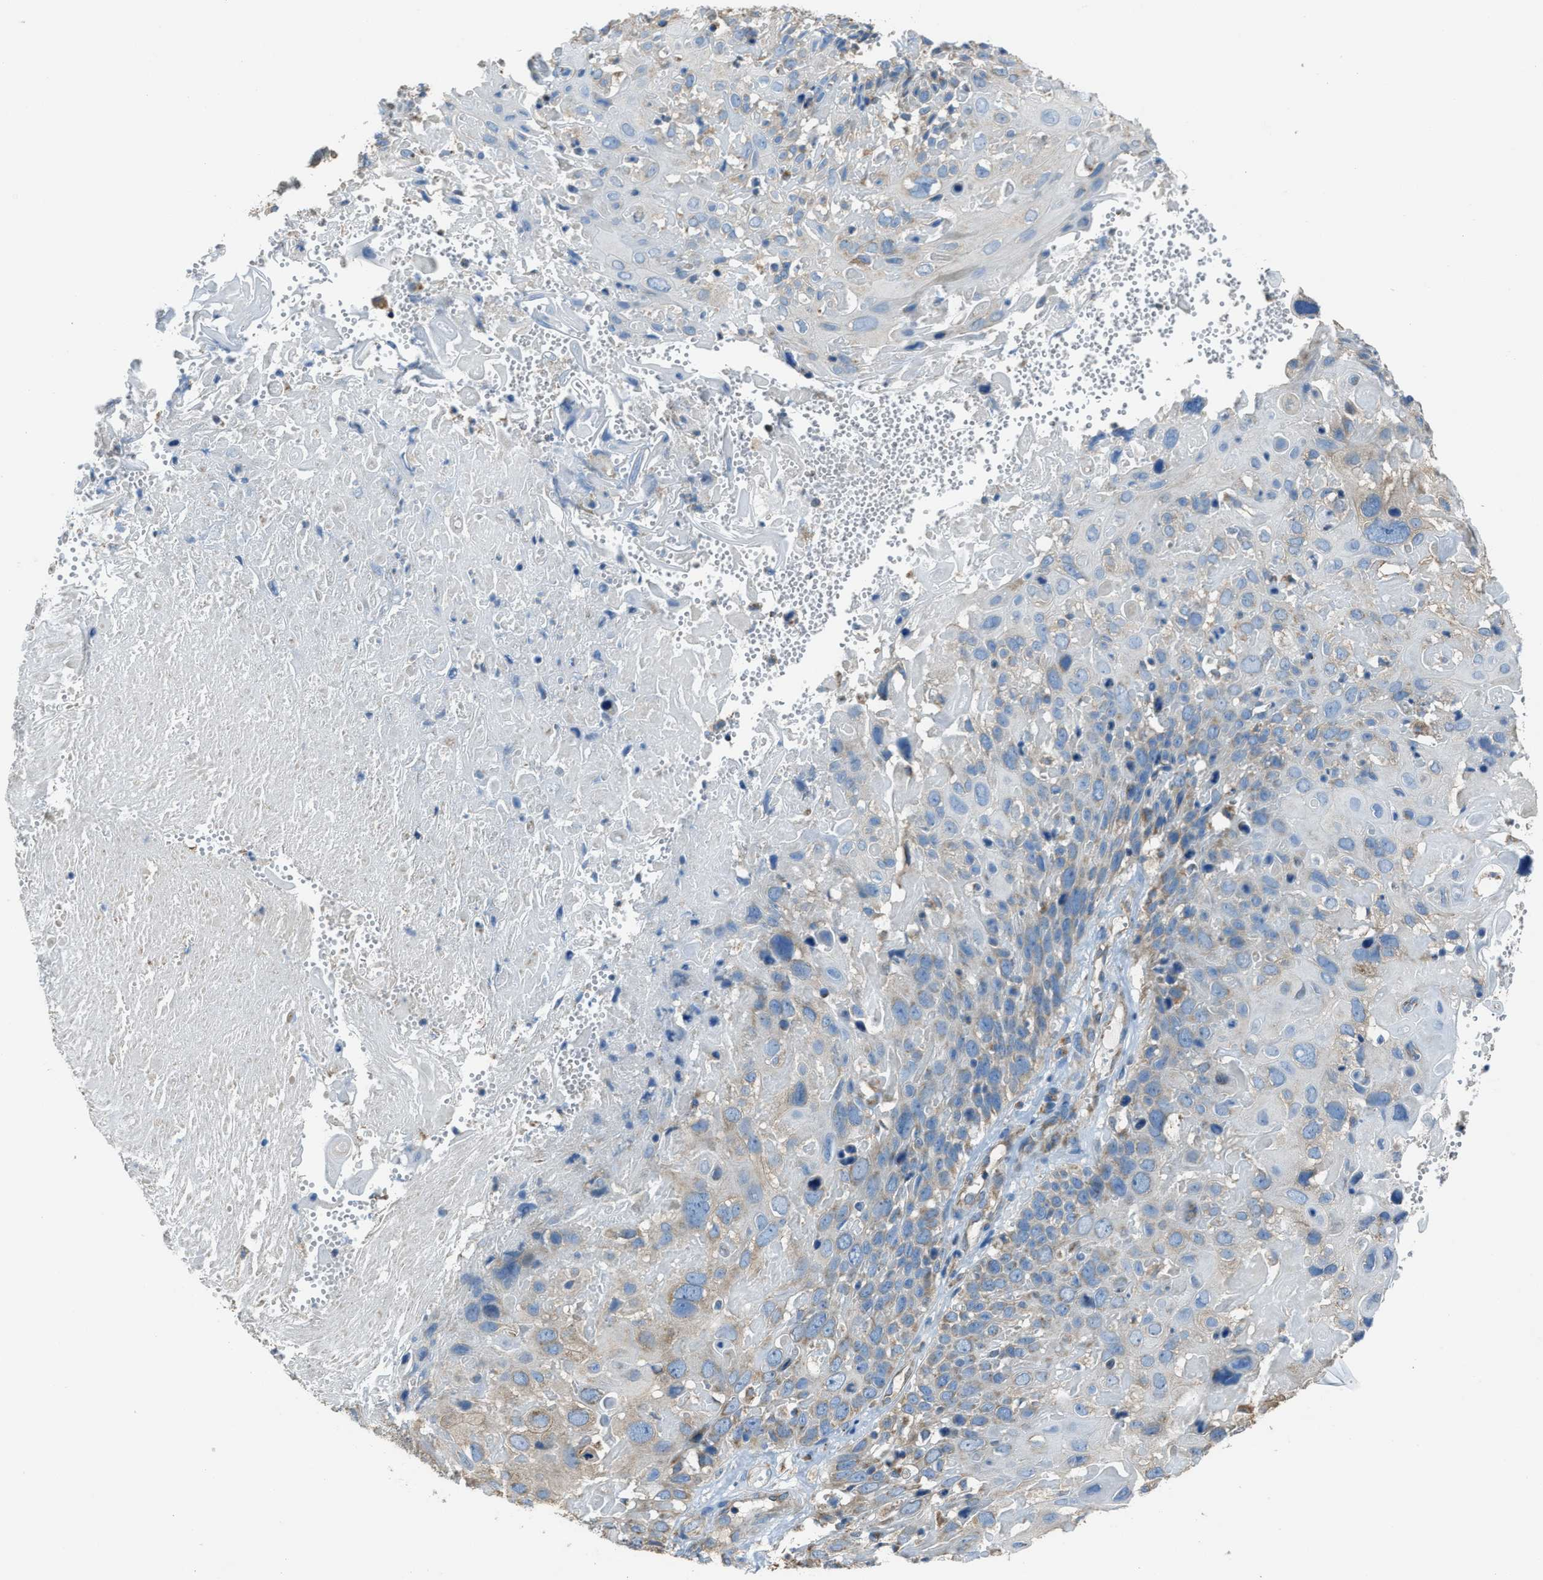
{"staining": {"intensity": "weak", "quantity": "<25%", "location": "cytoplasmic/membranous"}, "tissue": "cervical cancer", "cell_type": "Tumor cells", "image_type": "cancer", "snomed": [{"axis": "morphology", "description": "Squamous cell carcinoma, NOS"}, {"axis": "topography", "description": "Cervix"}], "caption": "A micrograph of human cervical cancer is negative for staining in tumor cells.", "gene": "SLC25A11", "patient": {"sex": "female", "age": 74}}